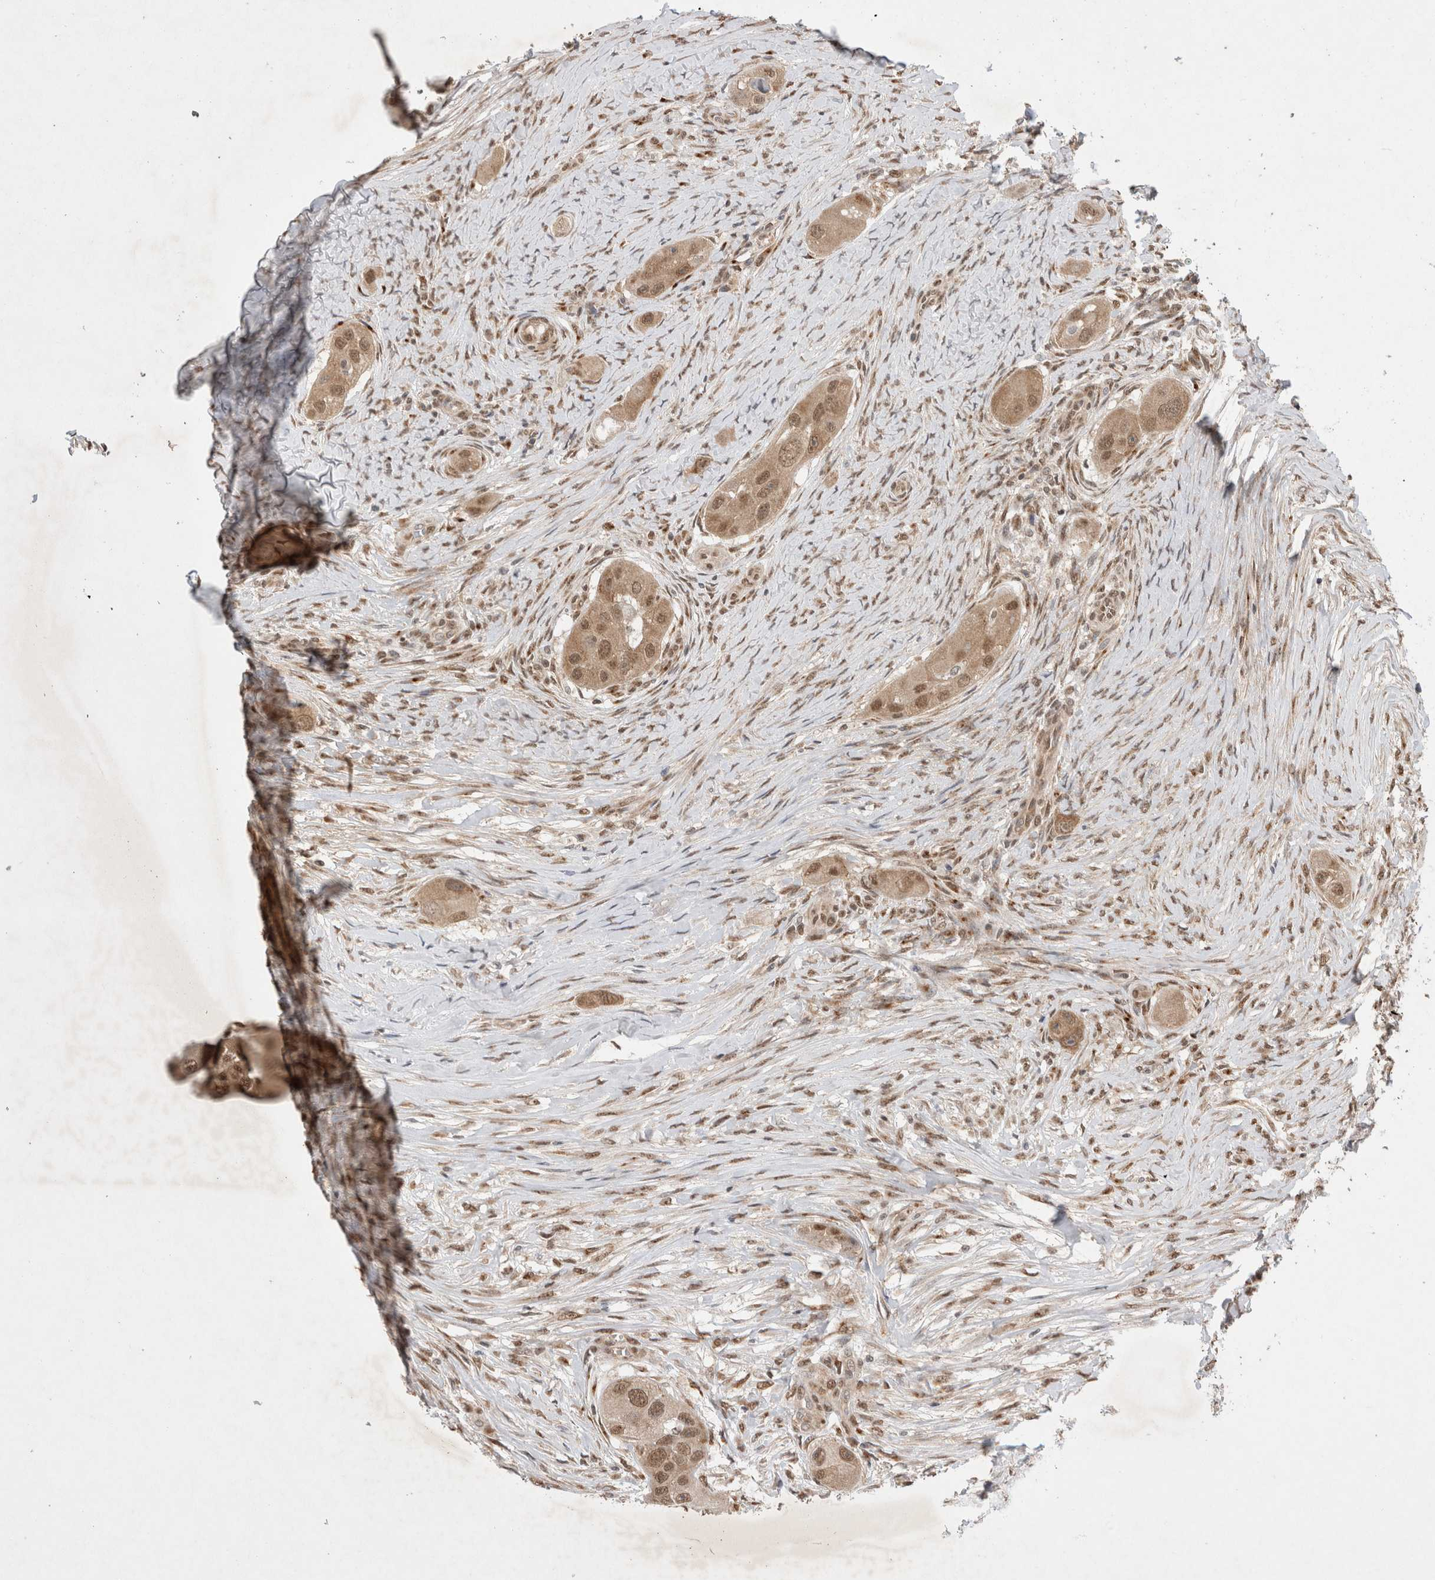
{"staining": {"intensity": "moderate", "quantity": ">75%", "location": "cytoplasmic/membranous,nuclear"}, "tissue": "head and neck cancer", "cell_type": "Tumor cells", "image_type": "cancer", "snomed": [{"axis": "morphology", "description": "Normal tissue, NOS"}, {"axis": "morphology", "description": "Squamous cell carcinoma, NOS"}, {"axis": "topography", "description": "Skeletal muscle"}, {"axis": "topography", "description": "Head-Neck"}], "caption": "Protein positivity by IHC reveals moderate cytoplasmic/membranous and nuclear positivity in approximately >75% of tumor cells in head and neck cancer (squamous cell carcinoma).", "gene": "WIPF2", "patient": {"sex": "male", "age": 51}}